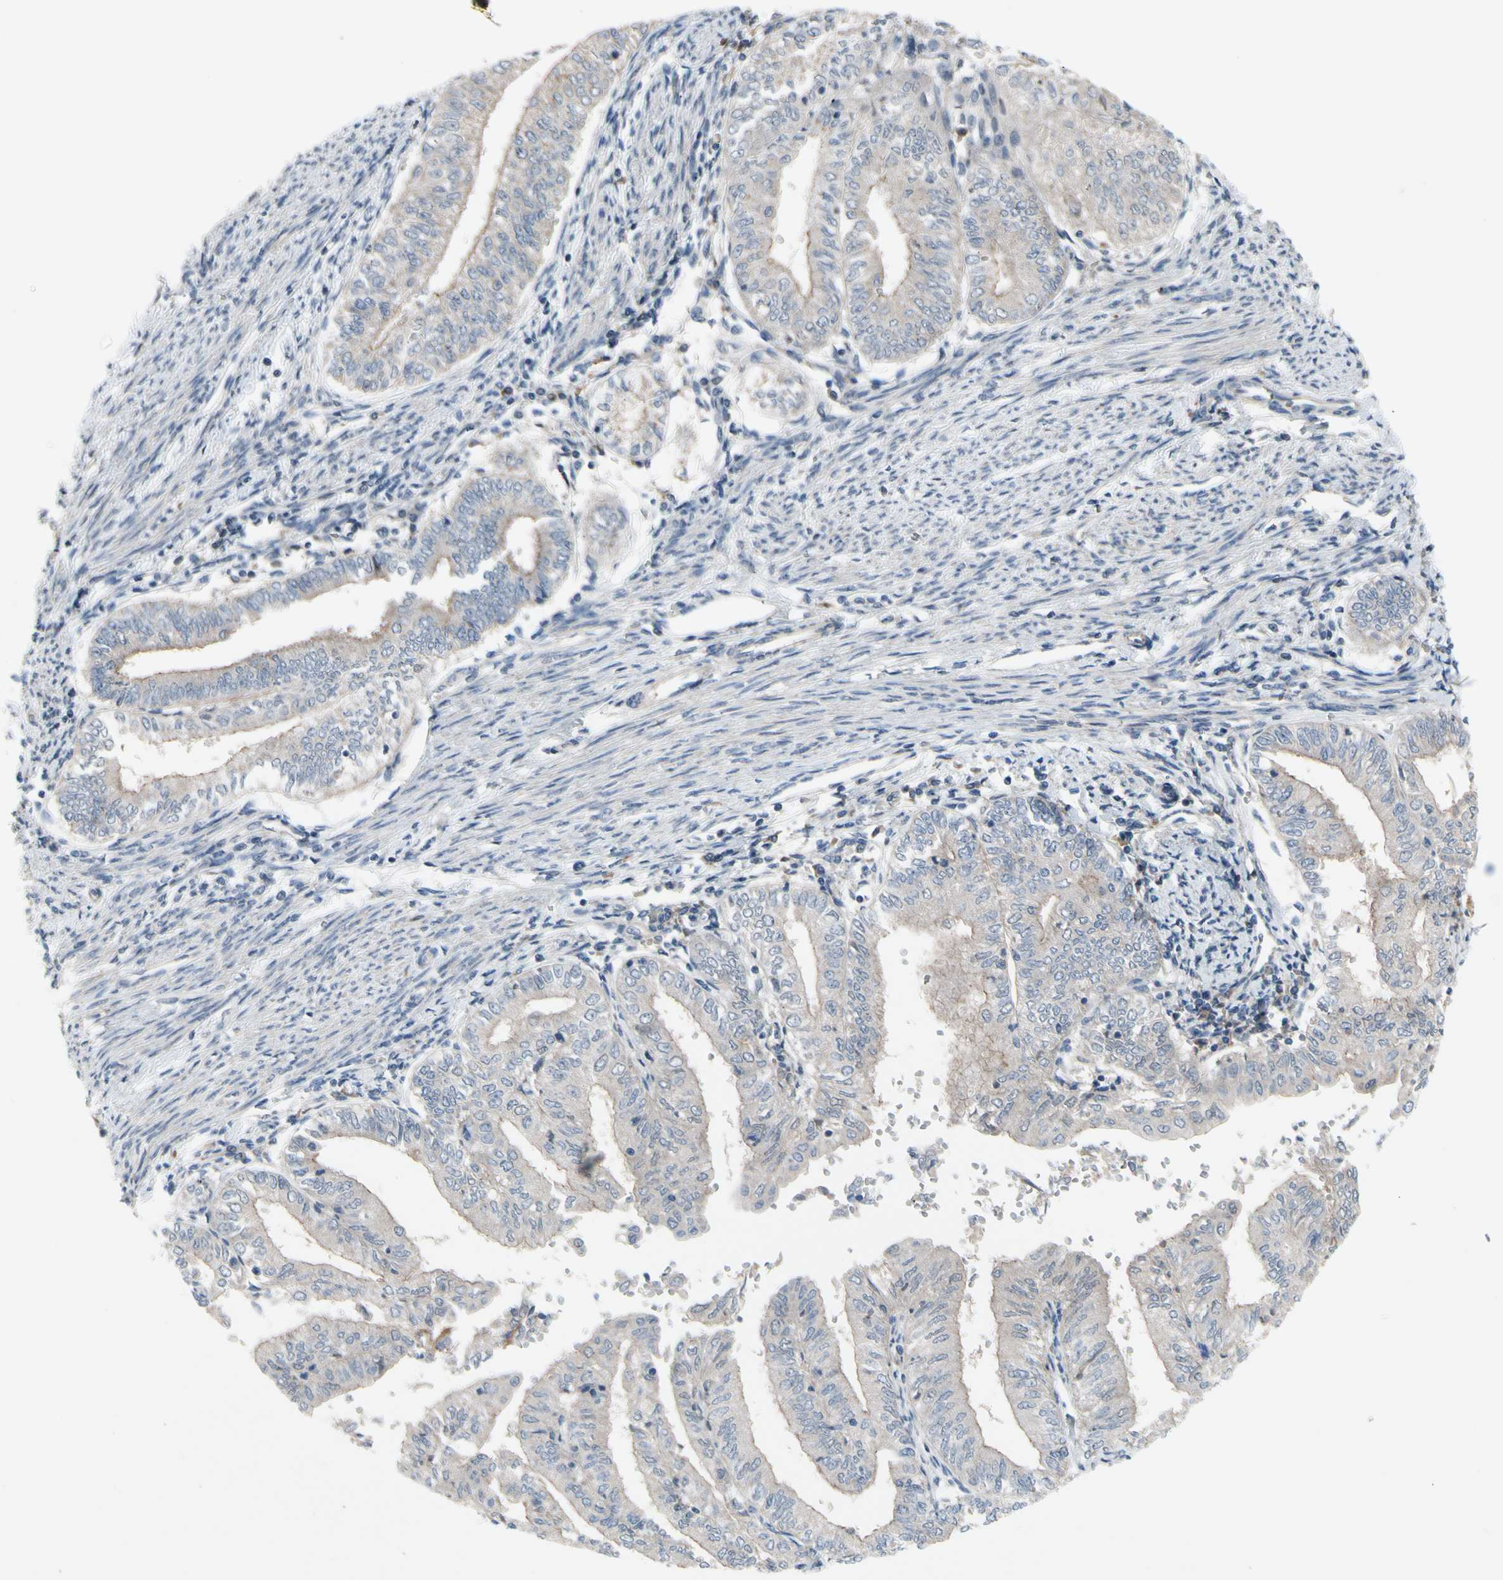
{"staining": {"intensity": "weak", "quantity": "25%-75%", "location": "cytoplasmic/membranous"}, "tissue": "endometrial cancer", "cell_type": "Tumor cells", "image_type": "cancer", "snomed": [{"axis": "morphology", "description": "Adenocarcinoma, NOS"}, {"axis": "topography", "description": "Endometrium"}], "caption": "High-power microscopy captured an immunohistochemistry micrograph of endometrial cancer, revealing weak cytoplasmic/membranous expression in approximately 25%-75% of tumor cells.", "gene": "ICAM5", "patient": {"sex": "female", "age": 66}}